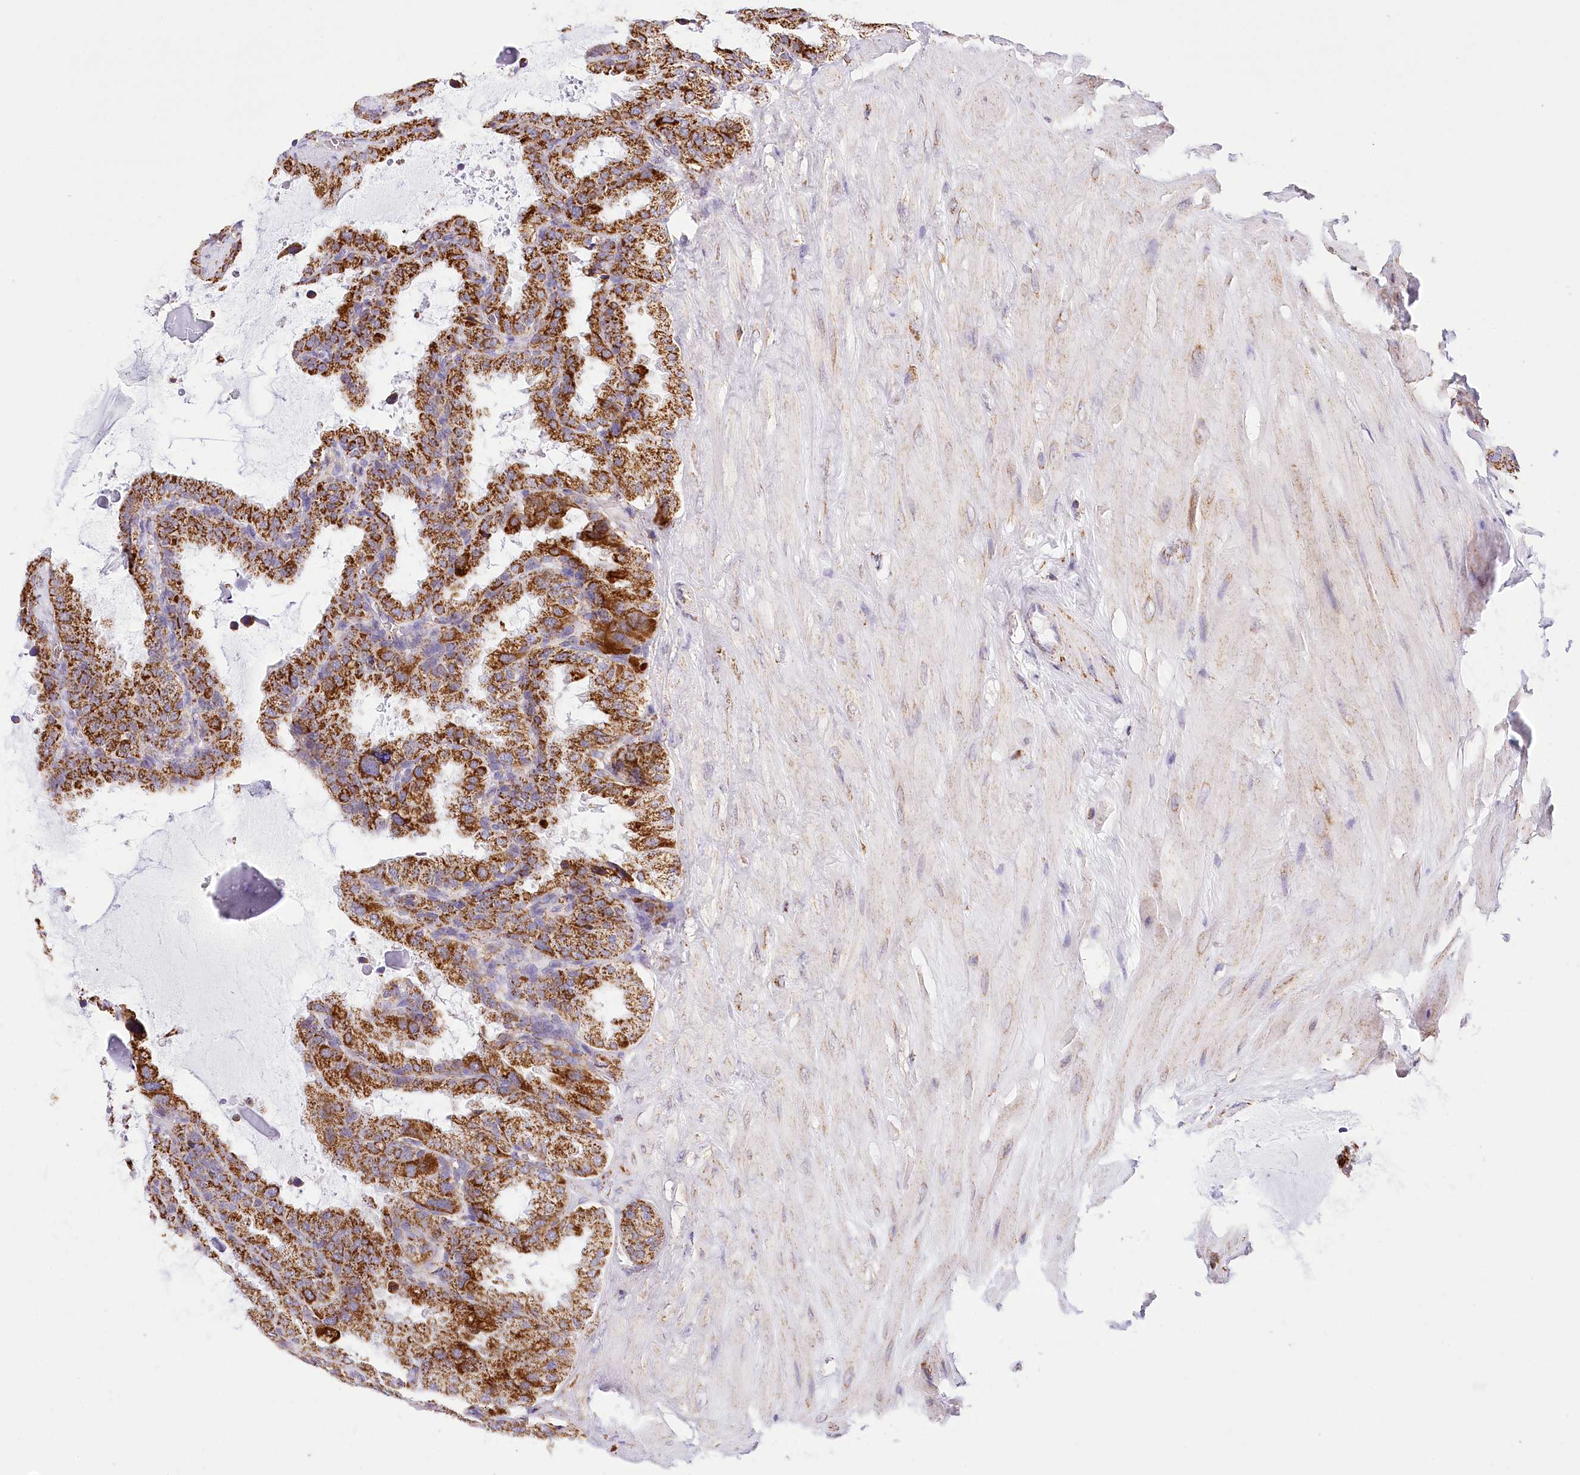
{"staining": {"intensity": "strong", "quantity": ">75%", "location": "cytoplasmic/membranous"}, "tissue": "seminal vesicle", "cell_type": "Glandular cells", "image_type": "normal", "snomed": [{"axis": "morphology", "description": "Normal tissue, NOS"}, {"axis": "topography", "description": "Seminal veicle"}], "caption": "IHC staining of normal seminal vesicle, which exhibits high levels of strong cytoplasmic/membranous staining in approximately >75% of glandular cells indicating strong cytoplasmic/membranous protein positivity. The staining was performed using DAB (brown) for protein detection and nuclei were counterstained in hematoxylin (blue).", "gene": "LSS", "patient": {"sex": "male", "age": 46}}